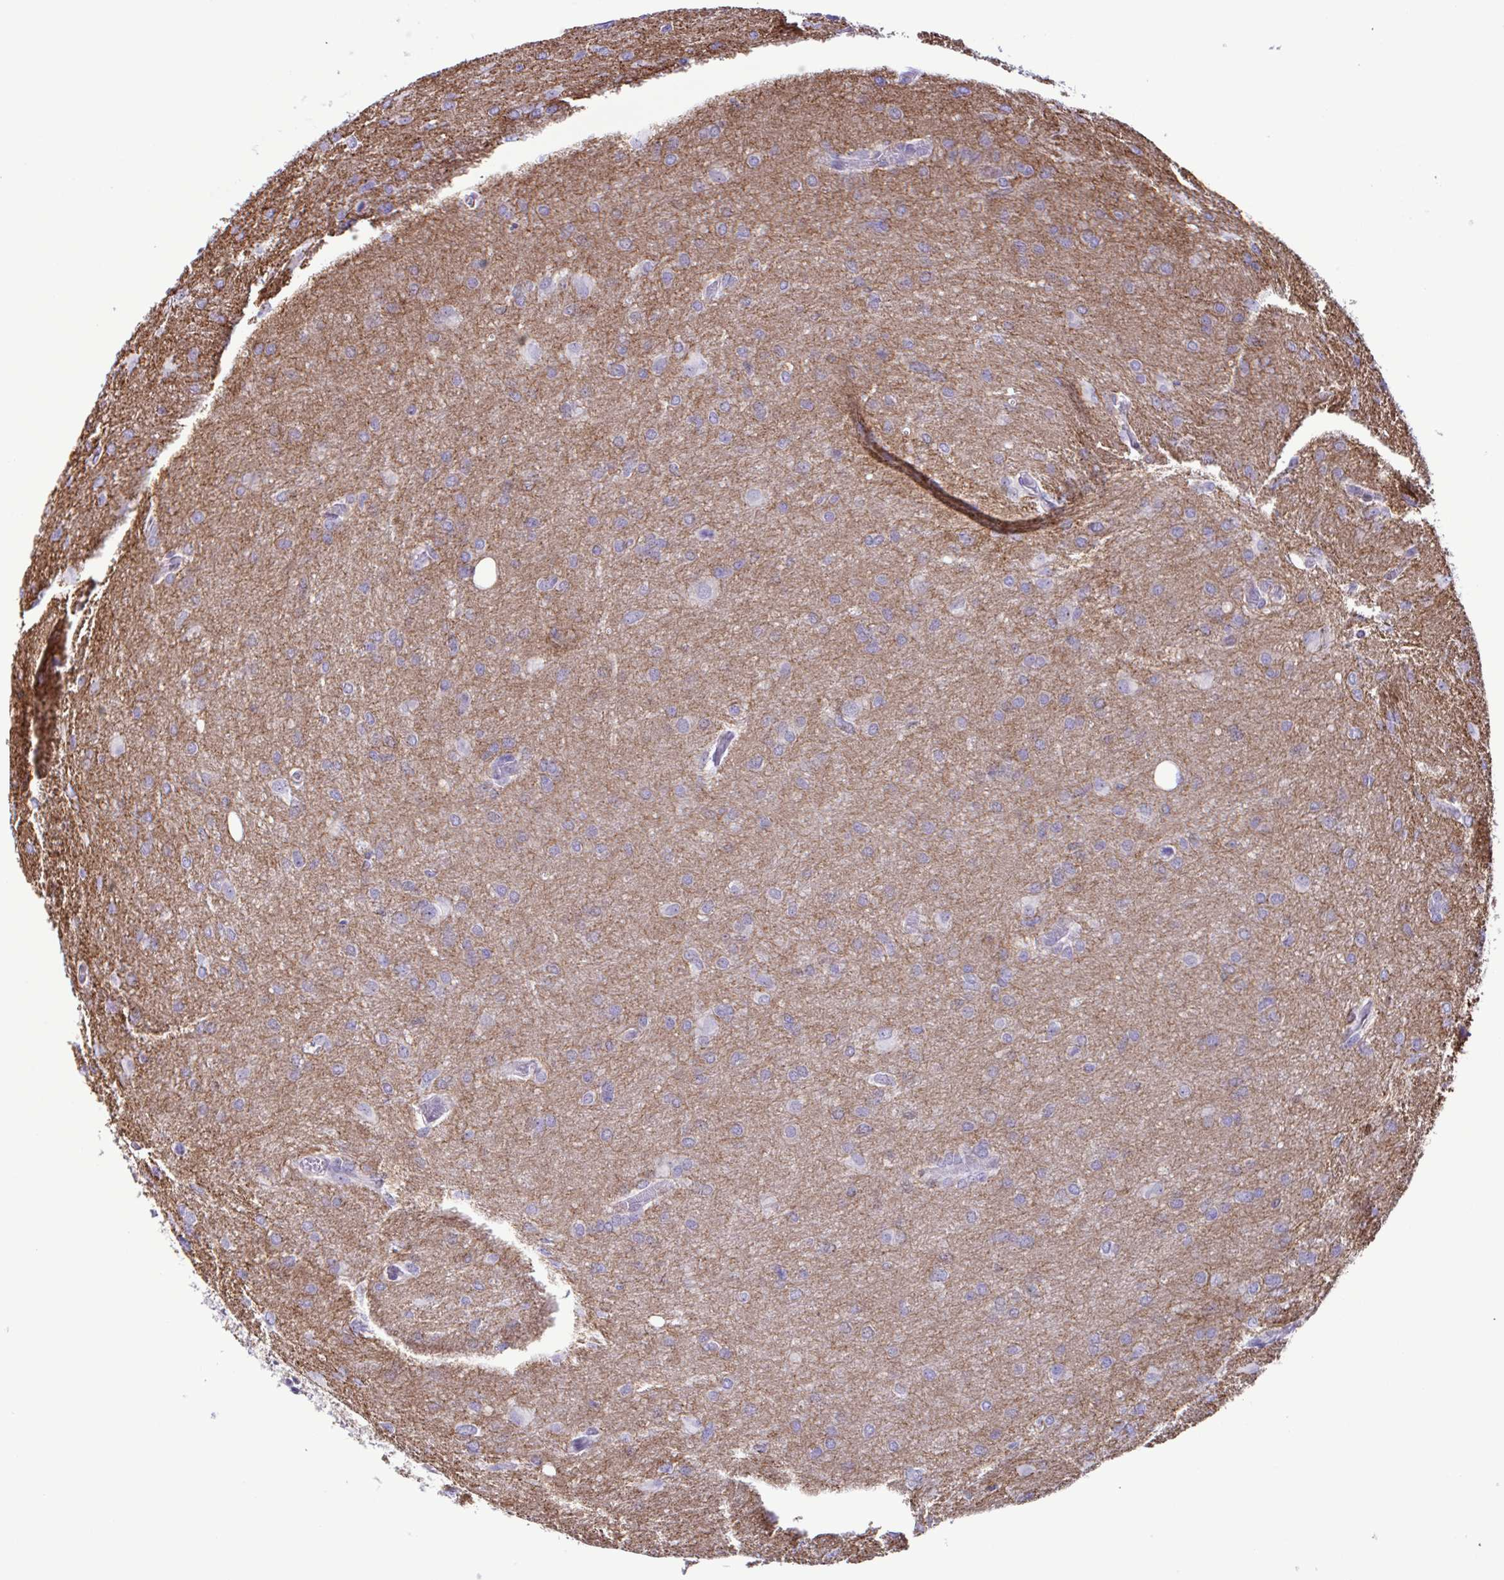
{"staining": {"intensity": "negative", "quantity": "none", "location": "none"}, "tissue": "glioma", "cell_type": "Tumor cells", "image_type": "cancer", "snomed": [{"axis": "morphology", "description": "Glioma, malignant, High grade"}, {"axis": "topography", "description": "Brain"}], "caption": "High power microscopy micrograph of an IHC image of malignant high-grade glioma, revealing no significant staining in tumor cells. (Stains: DAB immunohistochemistry (IHC) with hematoxylin counter stain, Microscopy: brightfield microscopy at high magnification).", "gene": "IRF1", "patient": {"sex": "male", "age": 53}}